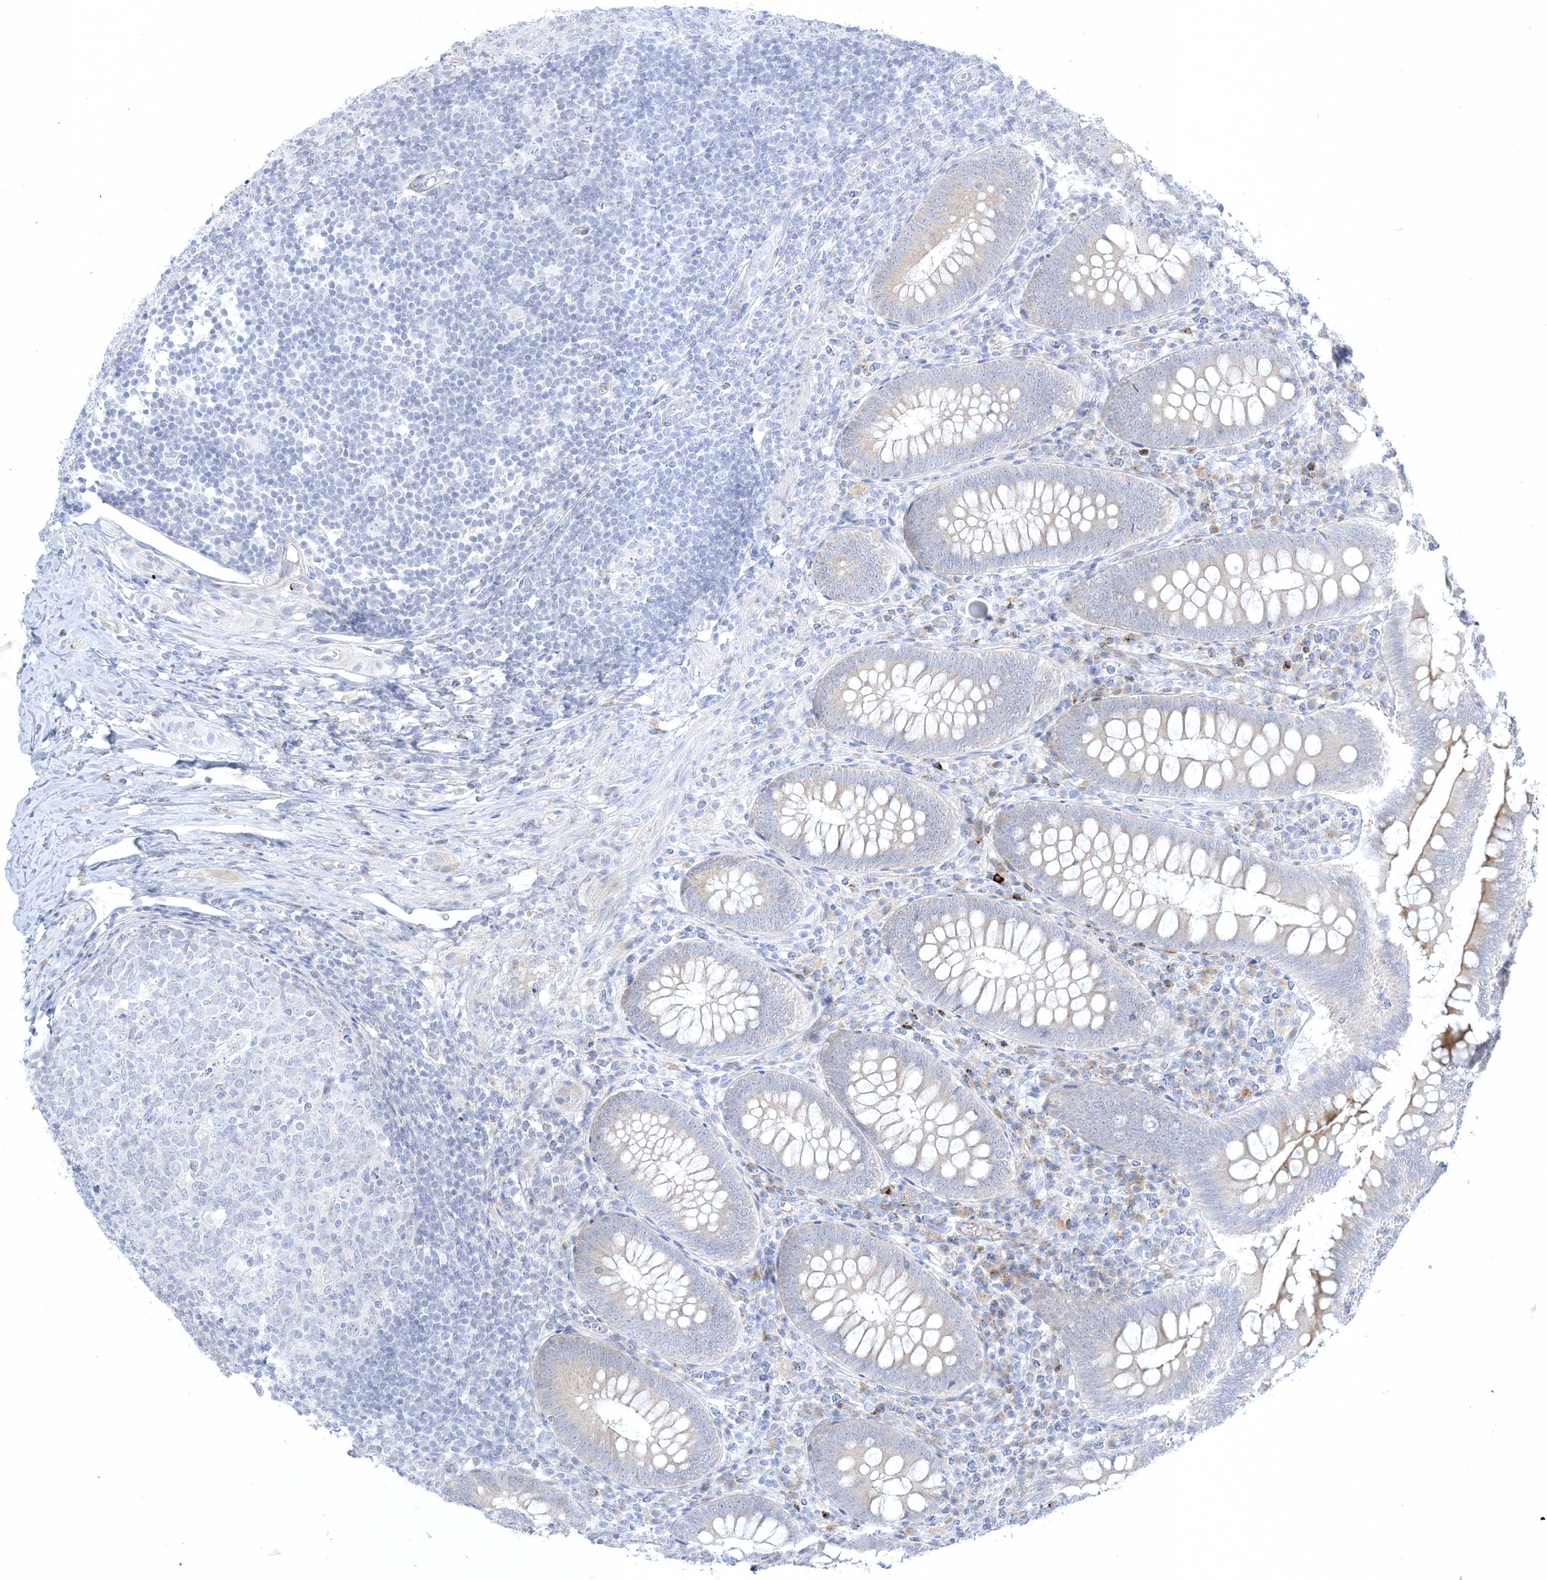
{"staining": {"intensity": "negative", "quantity": "none", "location": "none"}, "tissue": "appendix", "cell_type": "Glandular cells", "image_type": "normal", "snomed": [{"axis": "morphology", "description": "Normal tissue, NOS"}, {"axis": "topography", "description": "Appendix"}], "caption": "This is an IHC image of unremarkable appendix. There is no positivity in glandular cells.", "gene": "XIRP2", "patient": {"sex": "male", "age": 14}}